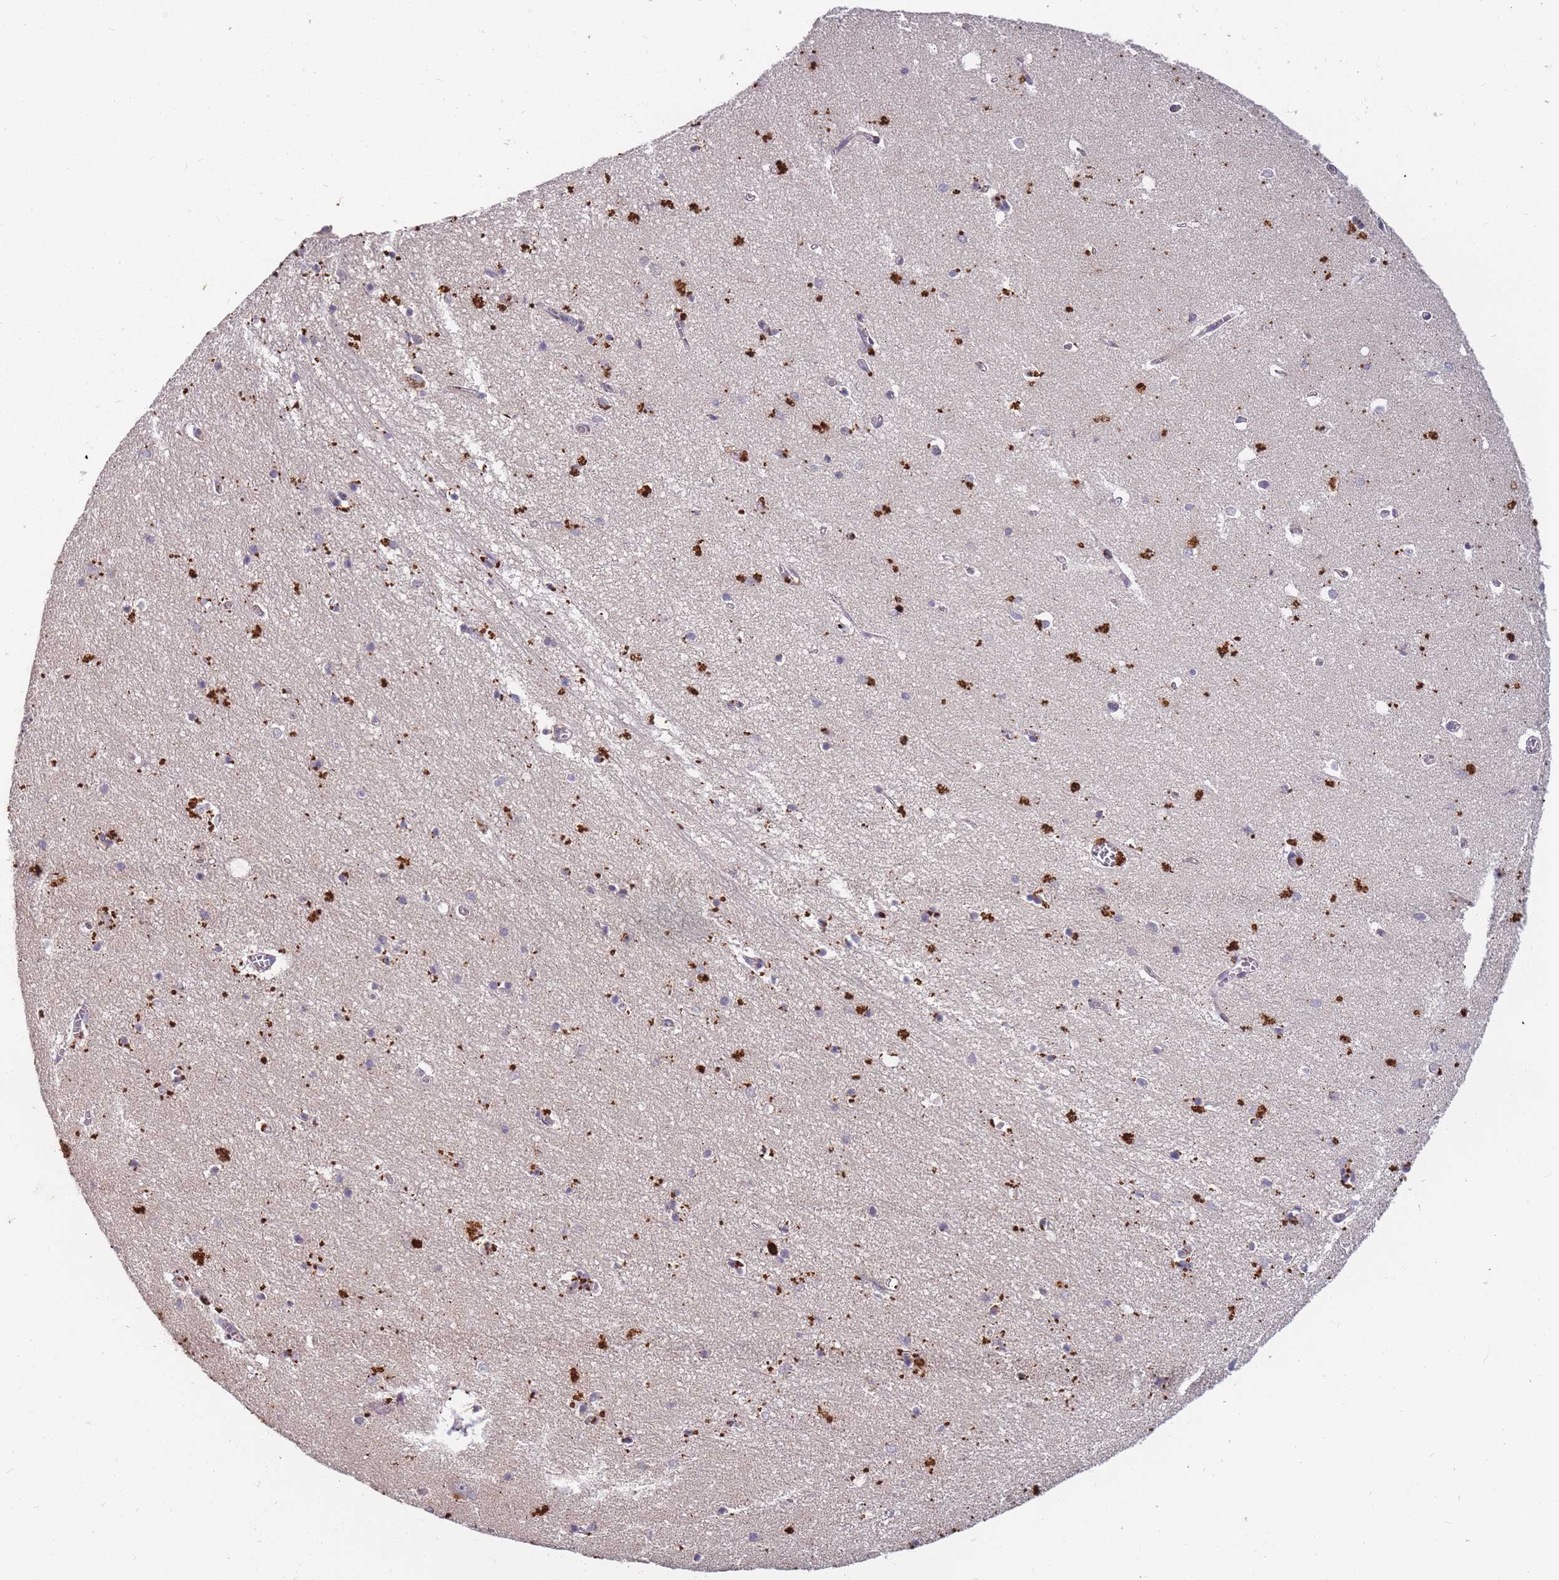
{"staining": {"intensity": "strong", "quantity": ">75%", "location": "cytoplasmic/membranous"}, "tissue": "hippocampus", "cell_type": "Glial cells", "image_type": "normal", "snomed": [{"axis": "morphology", "description": "Normal tissue, NOS"}, {"axis": "topography", "description": "Hippocampus"}], "caption": "This micrograph exhibits immunohistochemistry (IHC) staining of unremarkable human hippocampus, with high strong cytoplasmic/membranous staining in approximately >75% of glial cells.", "gene": "ATG5", "patient": {"sex": "female", "age": 64}}